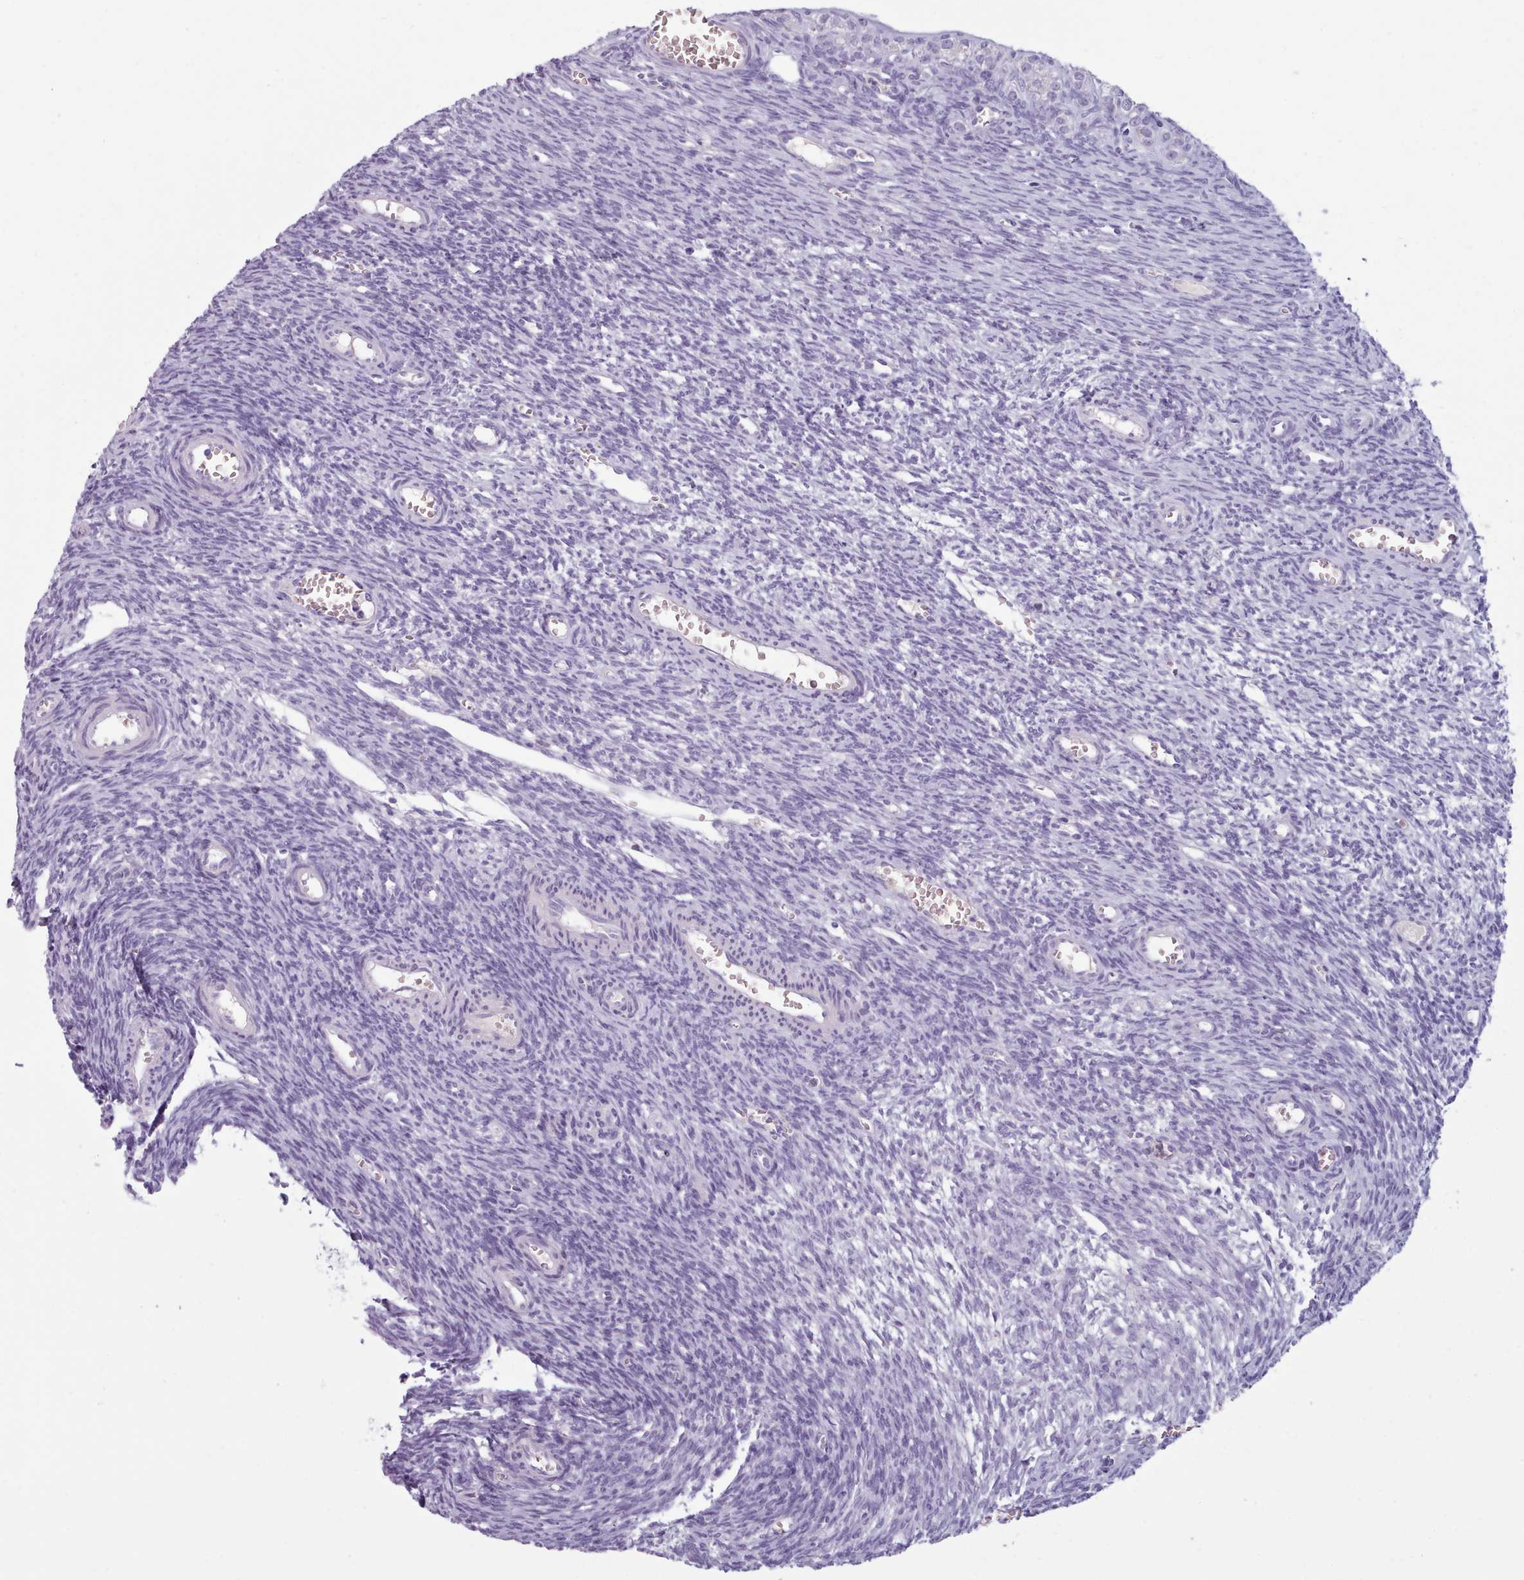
{"staining": {"intensity": "negative", "quantity": "none", "location": "none"}, "tissue": "ovary", "cell_type": "Ovarian stroma cells", "image_type": "normal", "snomed": [{"axis": "morphology", "description": "Normal tissue, NOS"}, {"axis": "topography", "description": "Ovary"}], "caption": "Immunohistochemistry photomicrograph of unremarkable ovary: ovary stained with DAB shows no significant protein positivity in ovarian stroma cells.", "gene": "ZNF43", "patient": {"sex": "female", "age": 39}}